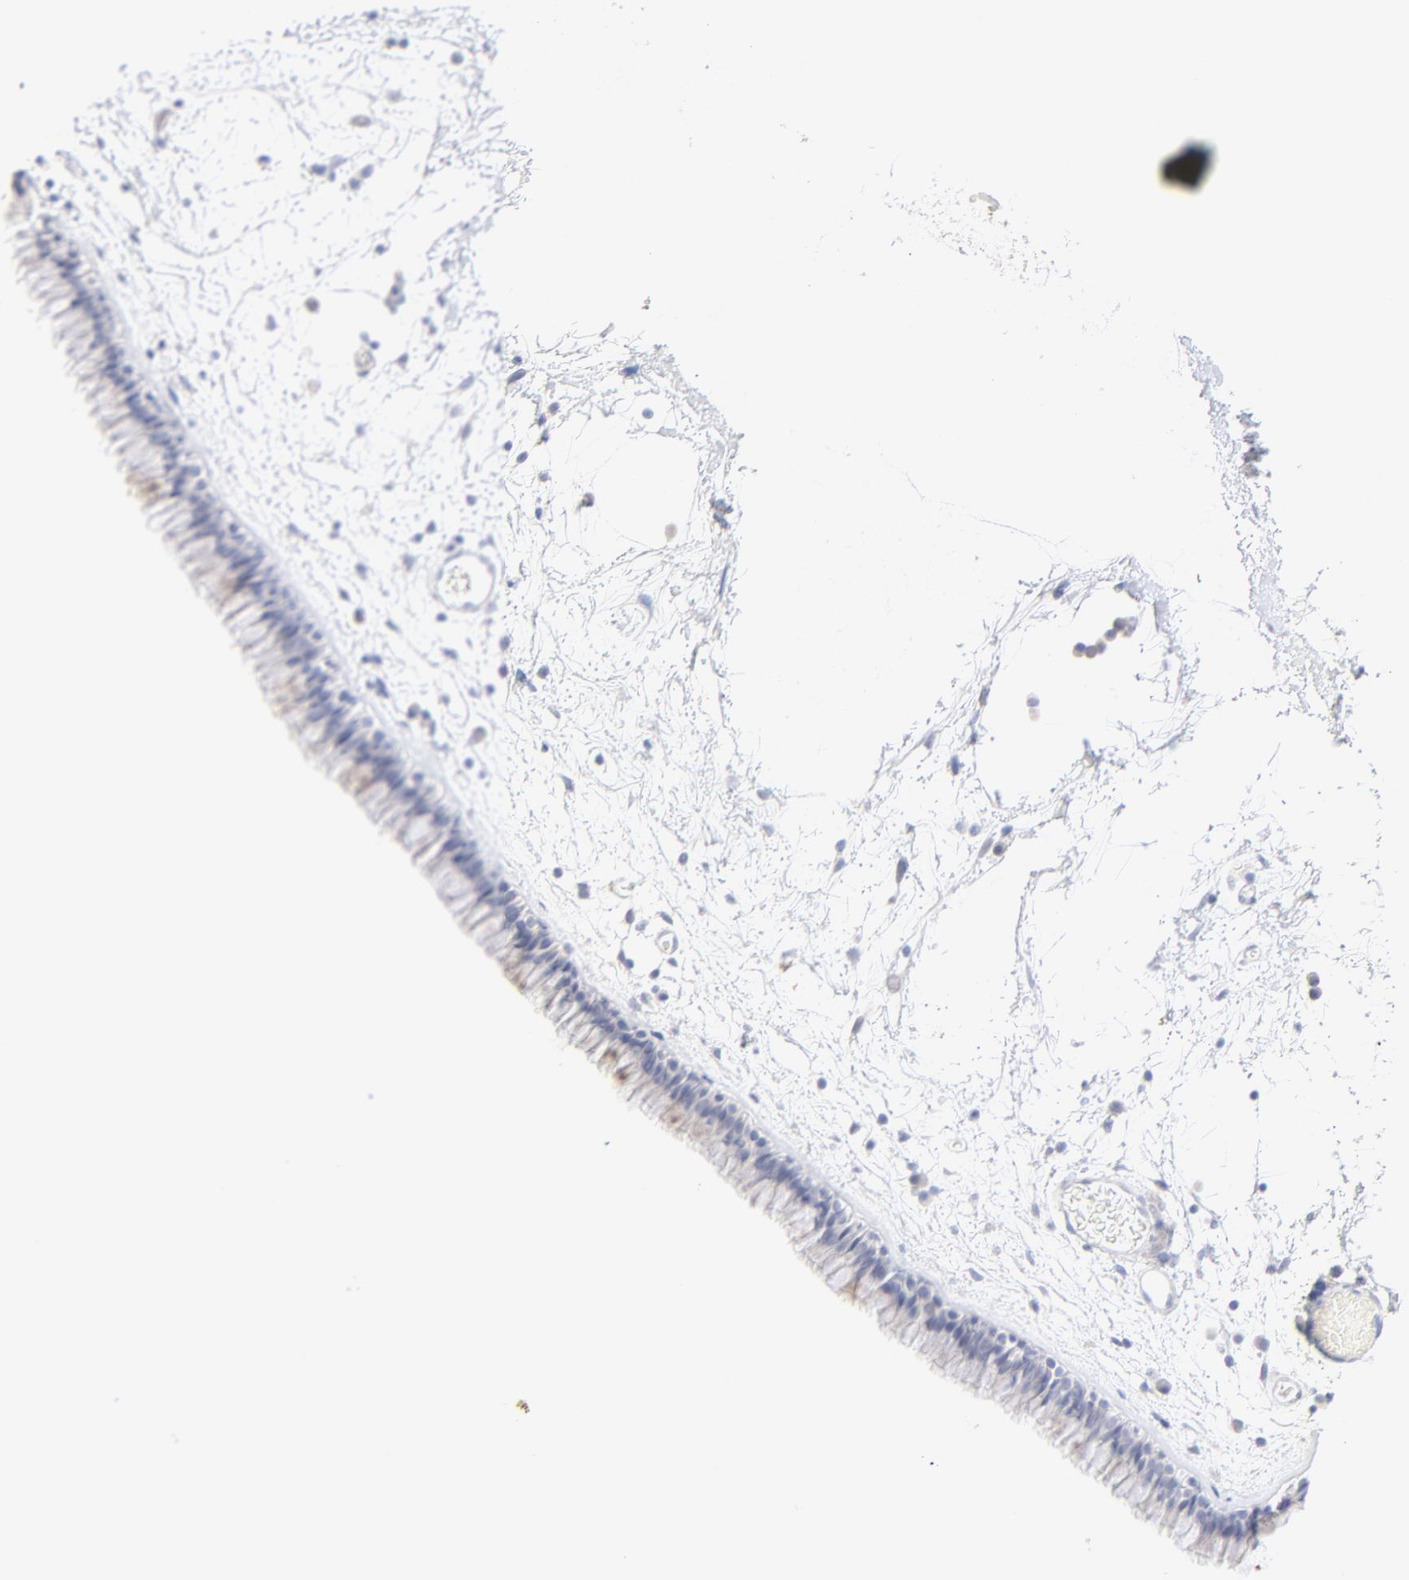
{"staining": {"intensity": "negative", "quantity": "none", "location": "none"}, "tissue": "nasopharynx", "cell_type": "Respiratory epithelial cells", "image_type": "normal", "snomed": [{"axis": "morphology", "description": "Normal tissue, NOS"}, {"axis": "morphology", "description": "Inflammation, NOS"}, {"axis": "topography", "description": "Nasopharynx"}], "caption": "Nasopharynx was stained to show a protein in brown. There is no significant expression in respiratory epithelial cells.", "gene": "ONECUT1", "patient": {"sex": "male", "age": 48}}